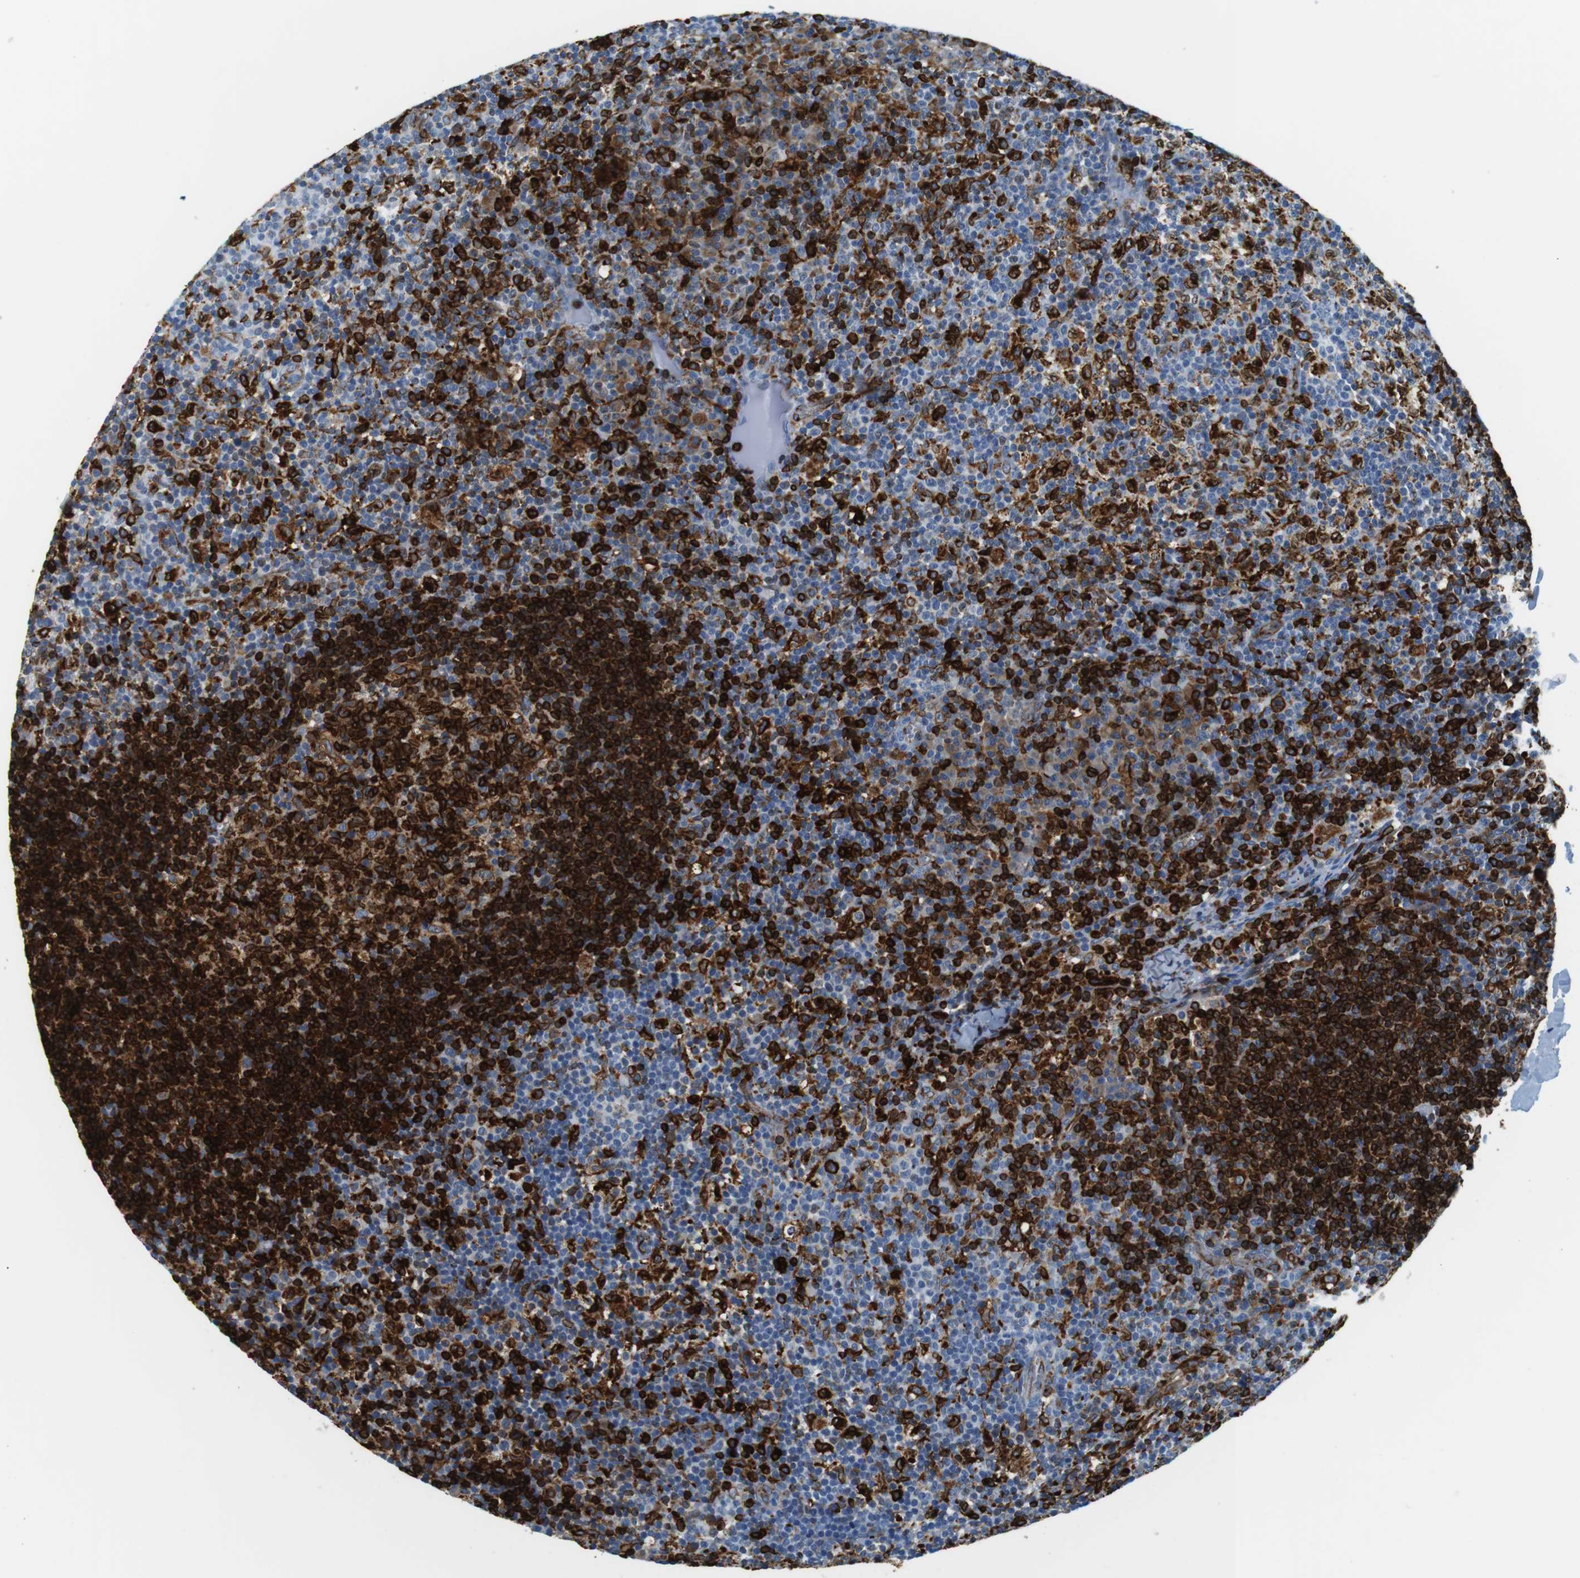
{"staining": {"intensity": "strong", "quantity": ">75%", "location": "cytoplasmic/membranous"}, "tissue": "lymph node", "cell_type": "Germinal center cells", "image_type": "normal", "snomed": [{"axis": "morphology", "description": "Normal tissue, NOS"}, {"axis": "morphology", "description": "Inflammation, NOS"}, {"axis": "topography", "description": "Lymph node"}], "caption": "Immunohistochemical staining of unremarkable human lymph node demonstrates strong cytoplasmic/membranous protein positivity in about >75% of germinal center cells.", "gene": "CIITA", "patient": {"sex": "male", "age": 55}}